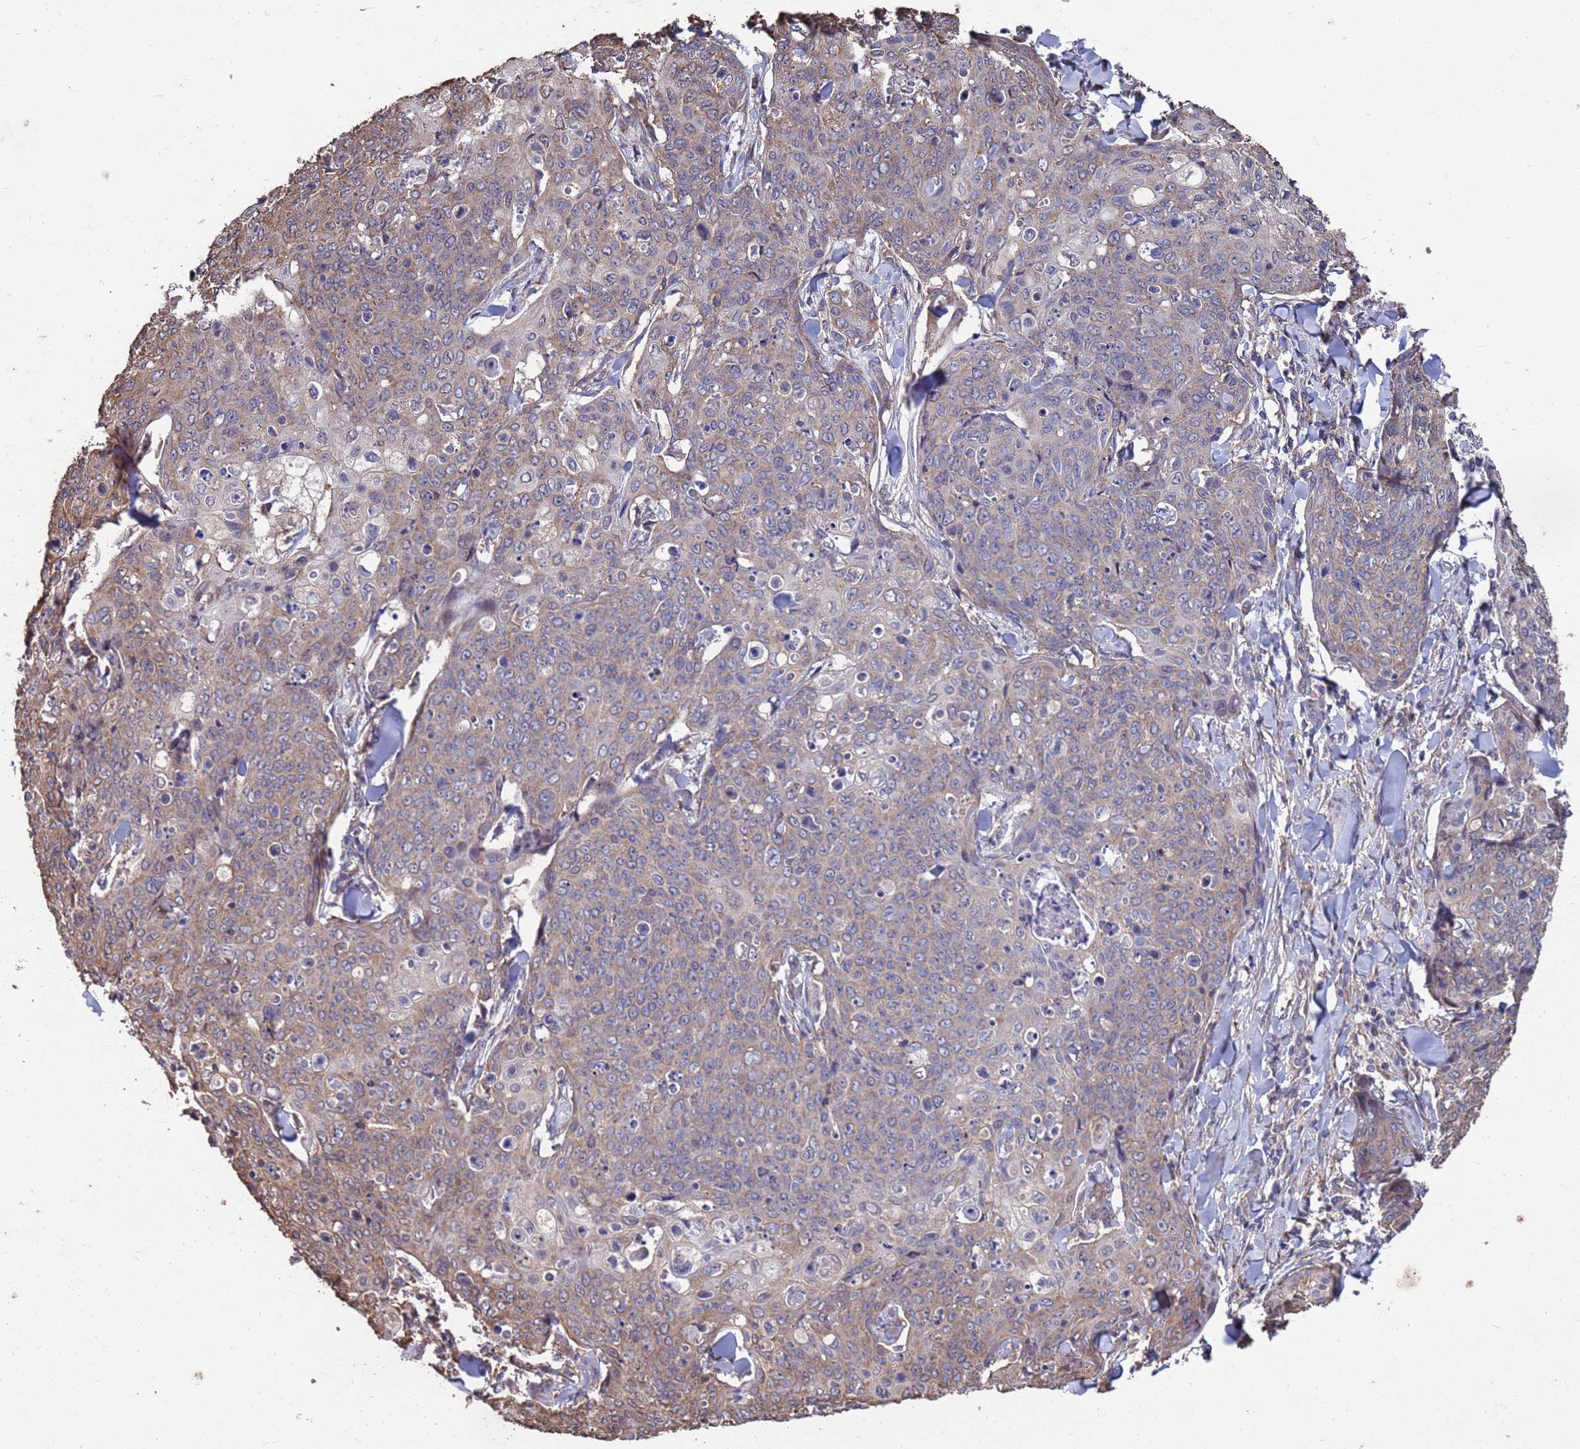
{"staining": {"intensity": "moderate", "quantity": "25%-75%", "location": "cytoplasmic/membranous"}, "tissue": "skin cancer", "cell_type": "Tumor cells", "image_type": "cancer", "snomed": [{"axis": "morphology", "description": "Squamous cell carcinoma, NOS"}, {"axis": "topography", "description": "Skin"}, {"axis": "topography", "description": "Vulva"}], "caption": "Immunohistochemistry of human squamous cell carcinoma (skin) displays medium levels of moderate cytoplasmic/membranous positivity in about 25%-75% of tumor cells. The protein of interest is stained brown, and the nuclei are stained in blue (DAB IHC with brightfield microscopy, high magnification).", "gene": "CFAP119", "patient": {"sex": "female", "age": 85}}